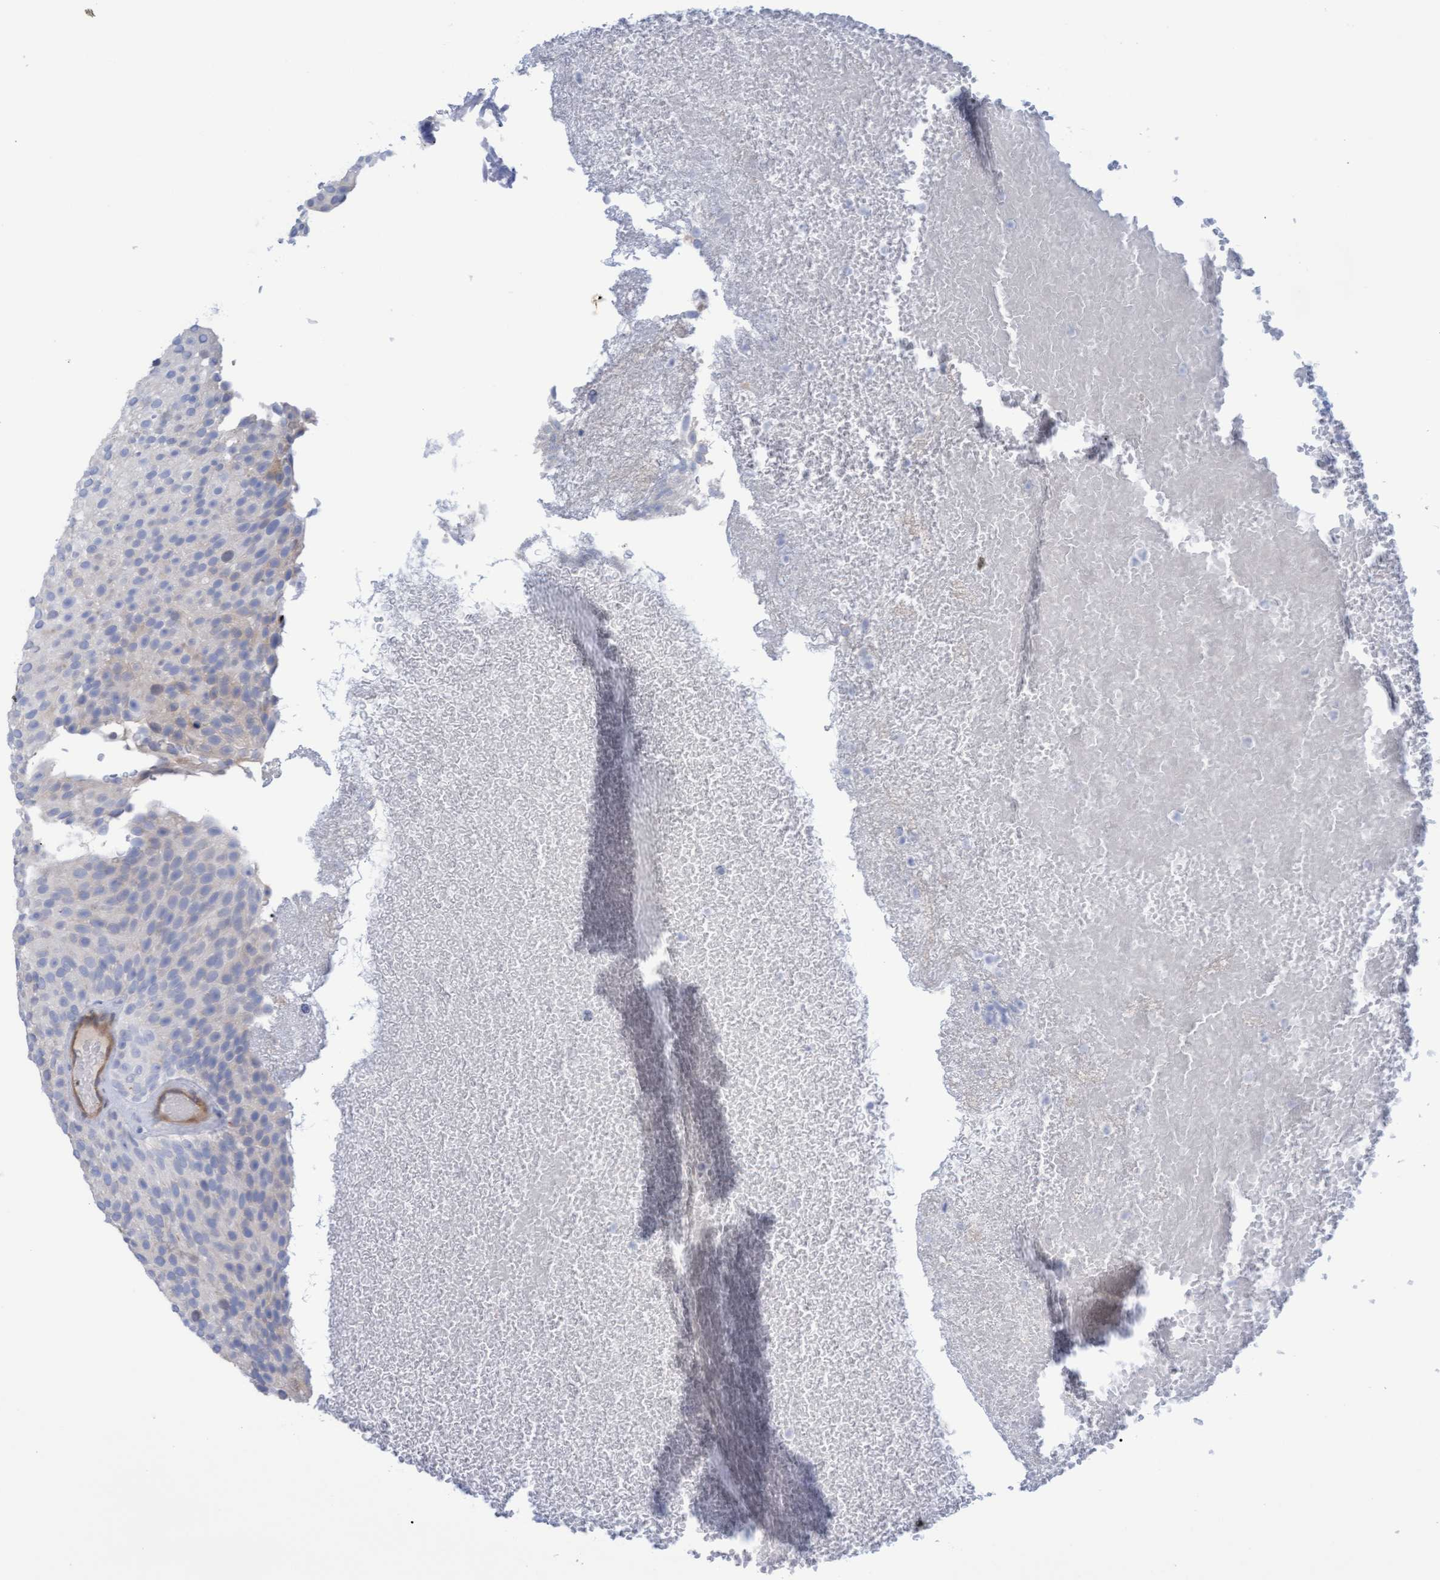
{"staining": {"intensity": "negative", "quantity": "none", "location": "none"}, "tissue": "urothelial cancer", "cell_type": "Tumor cells", "image_type": "cancer", "snomed": [{"axis": "morphology", "description": "Urothelial carcinoma, Low grade"}, {"axis": "topography", "description": "Urinary bladder"}], "caption": "Tumor cells show no significant protein expression in urothelial carcinoma (low-grade).", "gene": "STXBP1", "patient": {"sex": "male", "age": 78}}